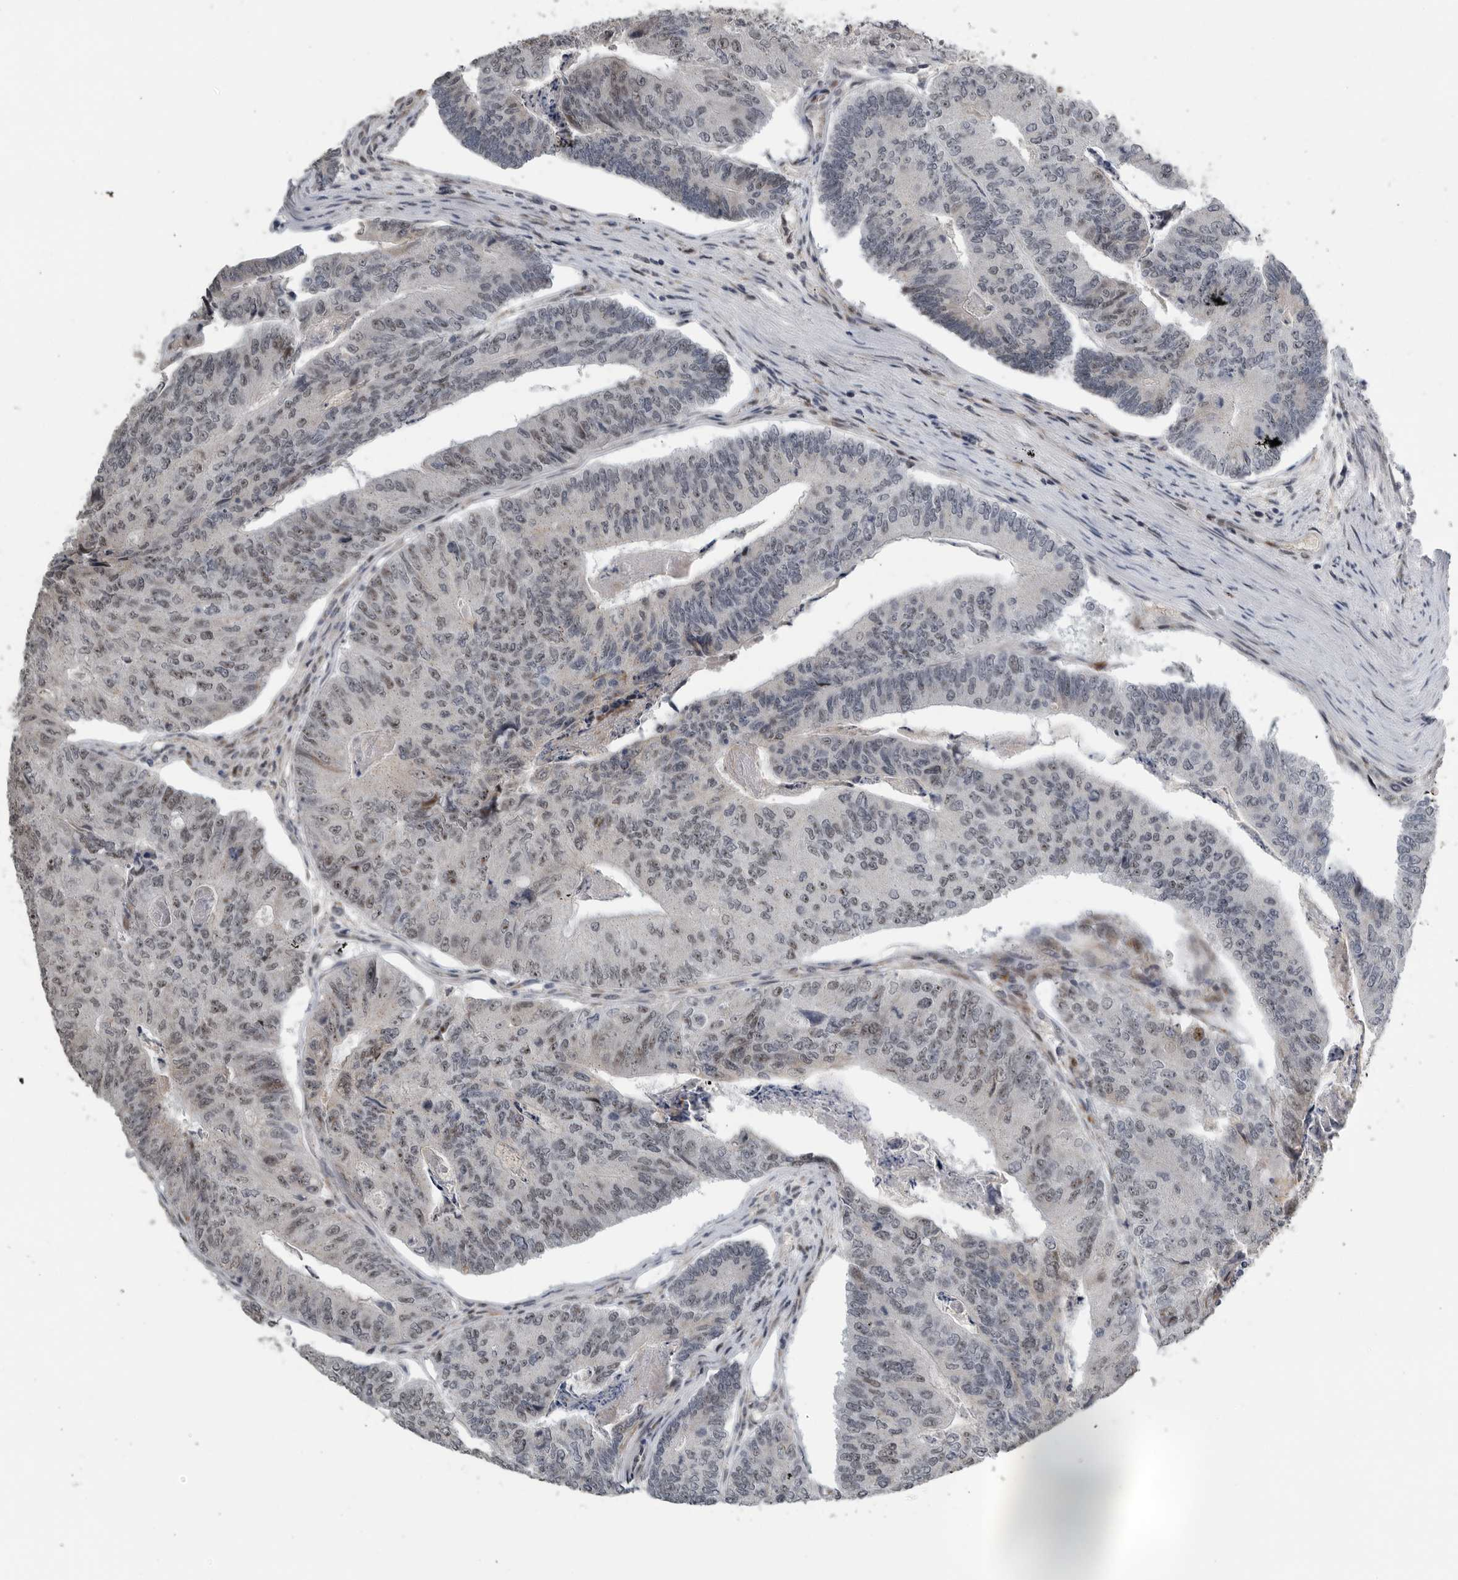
{"staining": {"intensity": "moderate", "quantity": "25%-75%", "location": "nuclear"}, "tissue": "colorectal cancer", "cell_type": "Tumor cells", "image_type": "cancer", "snomed": [{"axis": "morphology", "description": "Adenocarcinoma, NOS"}, {"axis": "topography", "description": "Colon"}], "caption": "A brown stain labels moderate nuclear staining of a protein in colorectal adenocarcinoma tumor cells. The protein is shown in brown color, while the nuclei are stained blue.", "gene": "PCMTD1", "patient": {"sex": "female", "age": 67}}